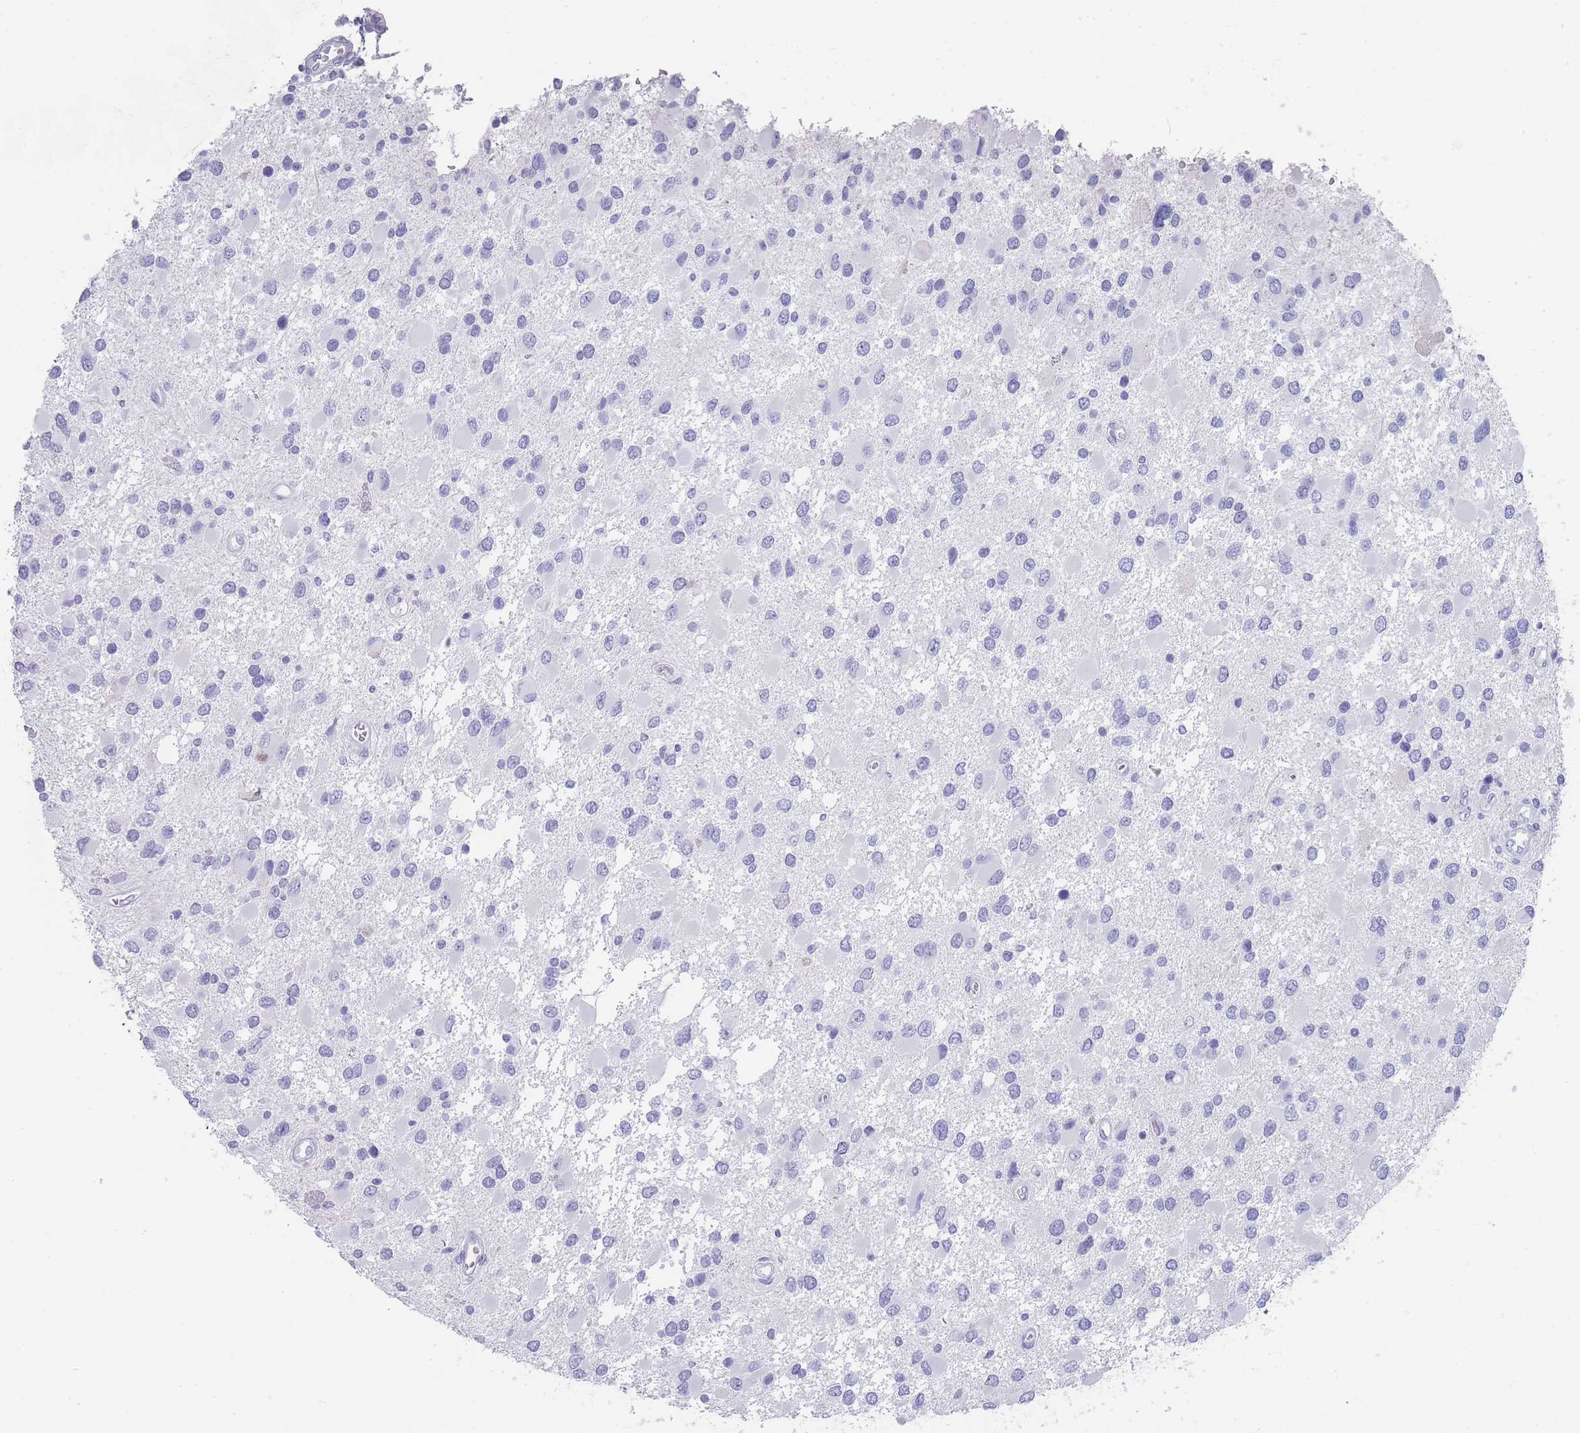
{"staining": {"intensity": "negative", "quantity": "none", "location": "none"}, "tissue": "glioma", "cell_type": "Tumor cells", "image_type": "cancer", "snomed": [{"axis": "morphology", "description": "Glioma, malignant, High grade"}, {"axis": "topography", "description": "Brain"}], "caption": "High power microscopy micrograph of an immunohistochemistry micrograph of glioma, revealing no significant positivity in tumor cells.", "gene": "RAB2B", "patient": {"sex": "male", "age": 53}}